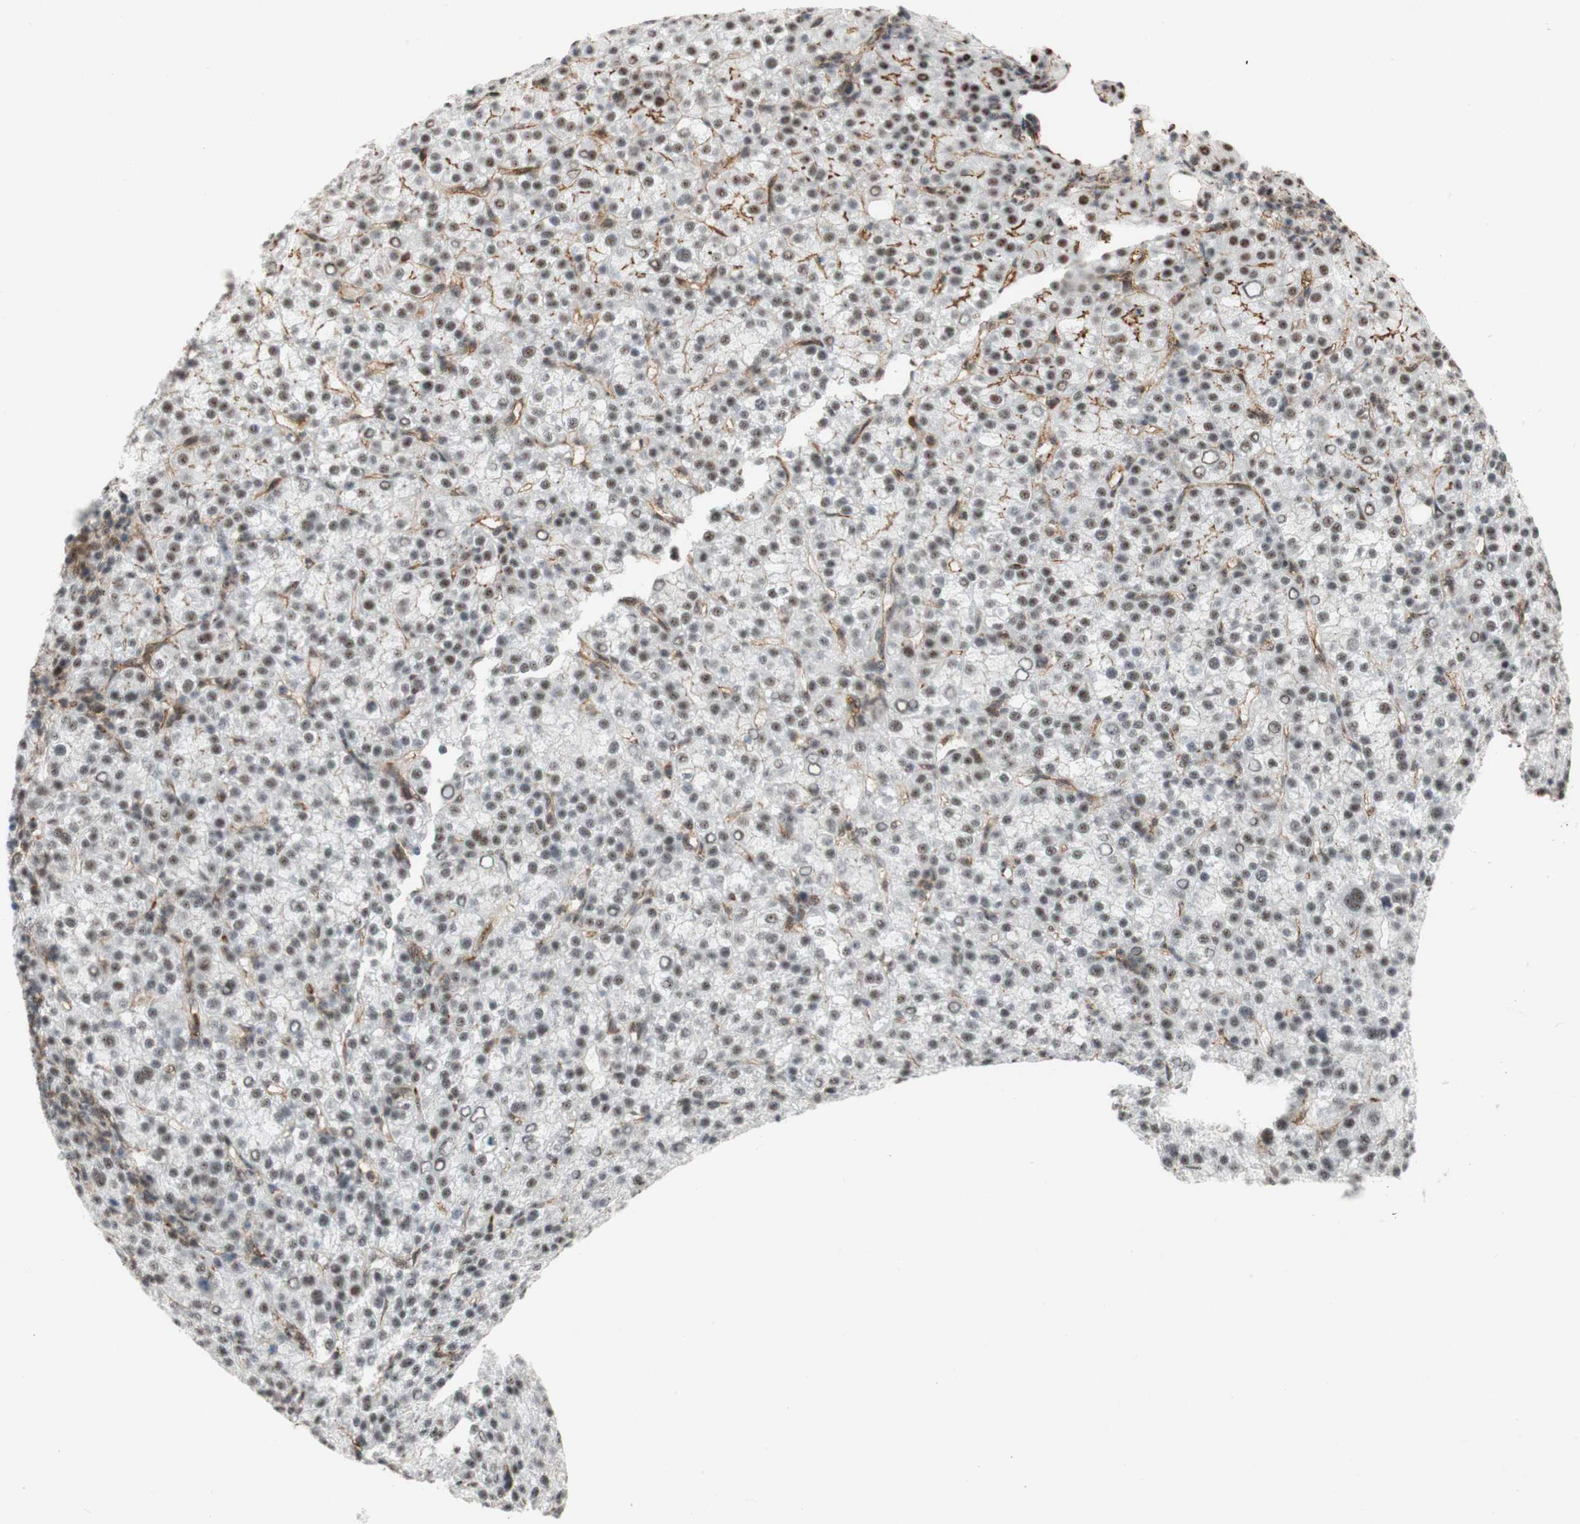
{"staining": {"intensity": "moderate", "quantity": ">75%", "location": "nuclear"}, "tissue": "liver cancer", "cell_type": "Tumor cells", "image_type": "cancer", "snomed": [{"axis": "morphology", "description": "Carcinoma, Hepatocellular, NOS"}, {"axis": "topography", "description": "Liver"}], "caption": "Human liver hepatocellular carcinoma stained with a brown dye reveals moderate nuclear positive positivity in about >75% of tumor cells.", "gene": "SAP18", "patient": {"sex": "female", "age": 58}}